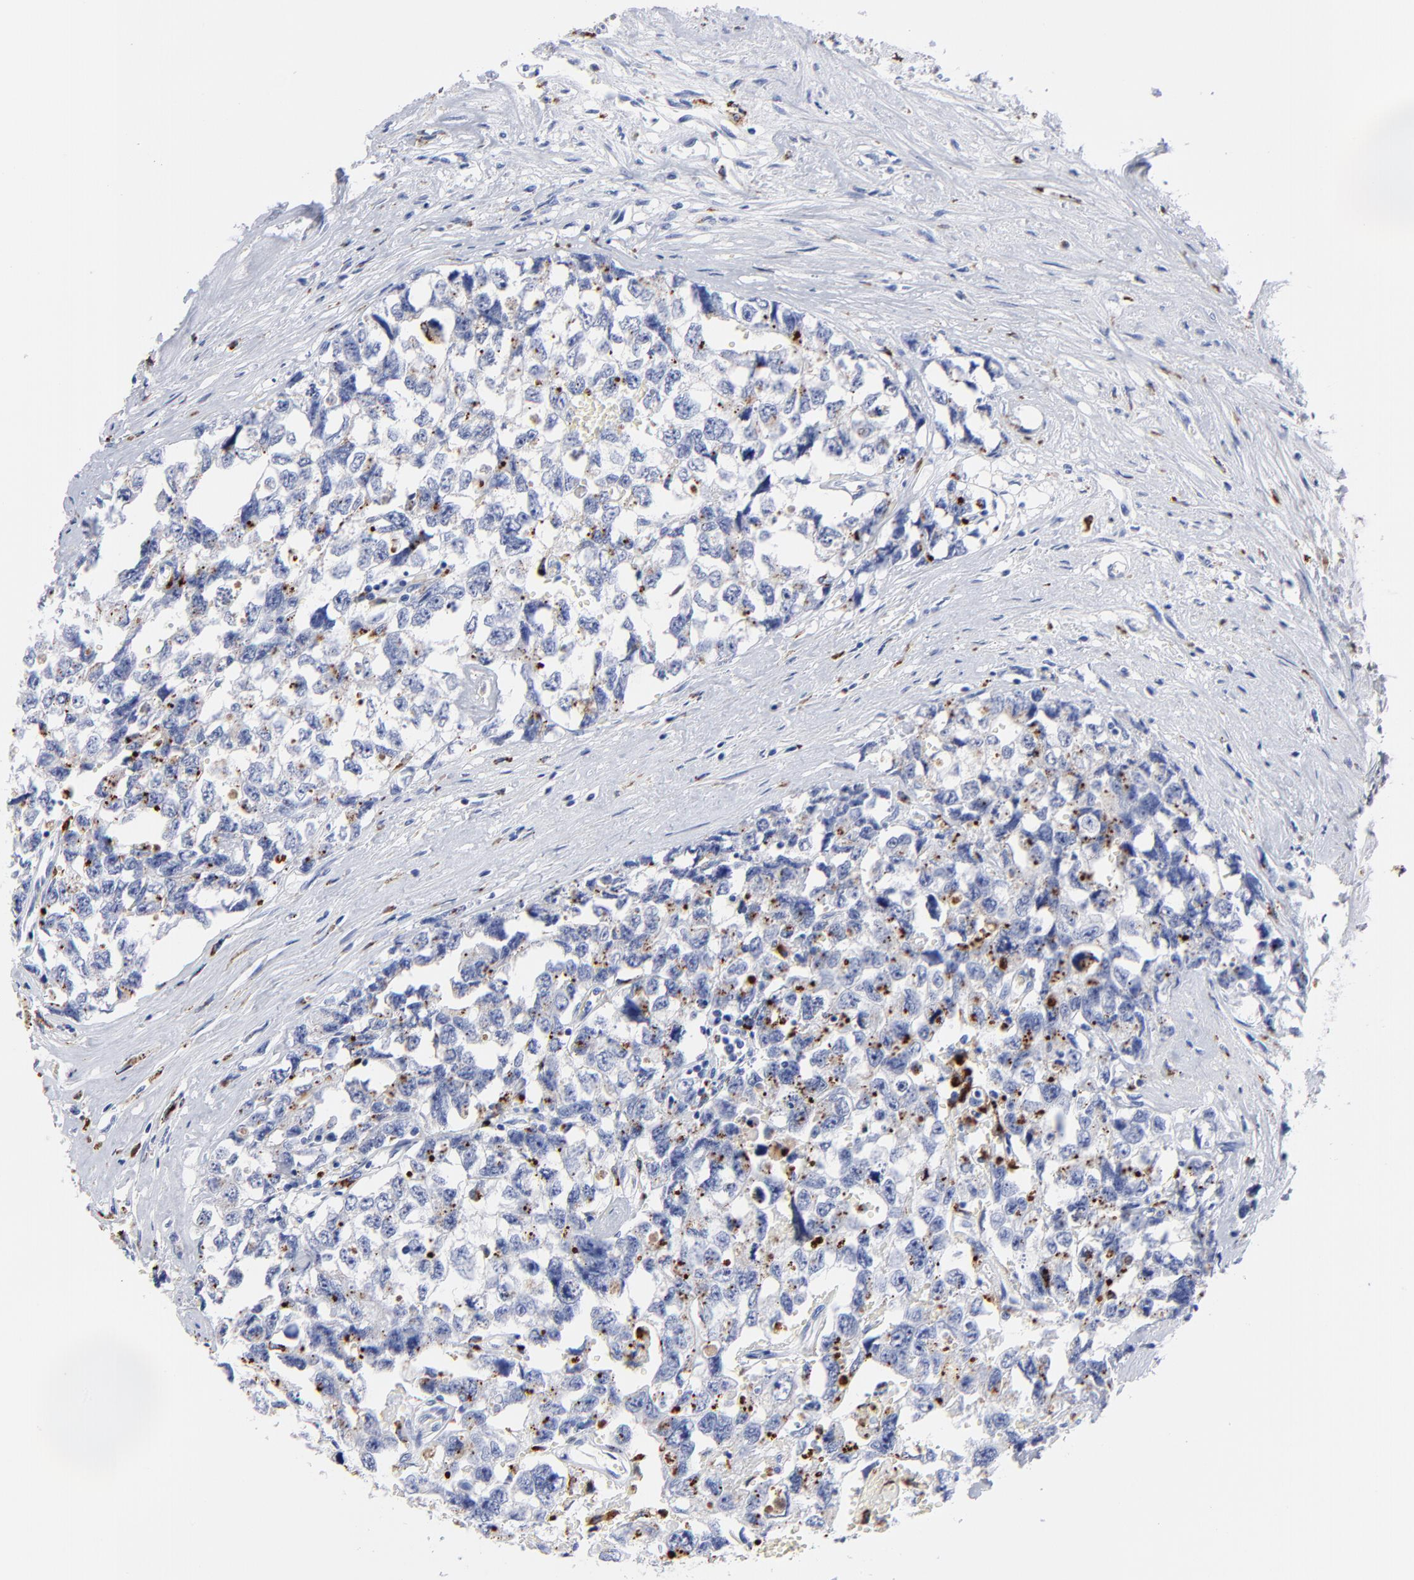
{"staining": {"intensity": "strong", "quantity": "25%-75%", "location": "cytoplasmic/membranous"}, "tissue": "testis cancer", "cell_type": "Tumor cells", "image_type": "cancer", "snomed": [{"axis": "morphology", "description": "Carcinoma, Embryonal, NOS"}, {"axis": "topography", "description": "Testis"}], "caption": "Testis embryonal carcinoma tissue displays strong cytoplasmic/membranous positivity in approximately 25%-75% of tumor cells, visualized by immunohistochemistry. The protein of interest is shown in brown color, while the nuclei are stained blue.", "gene": "CPVL", "patient": {"sex": "male", "age": 31}}